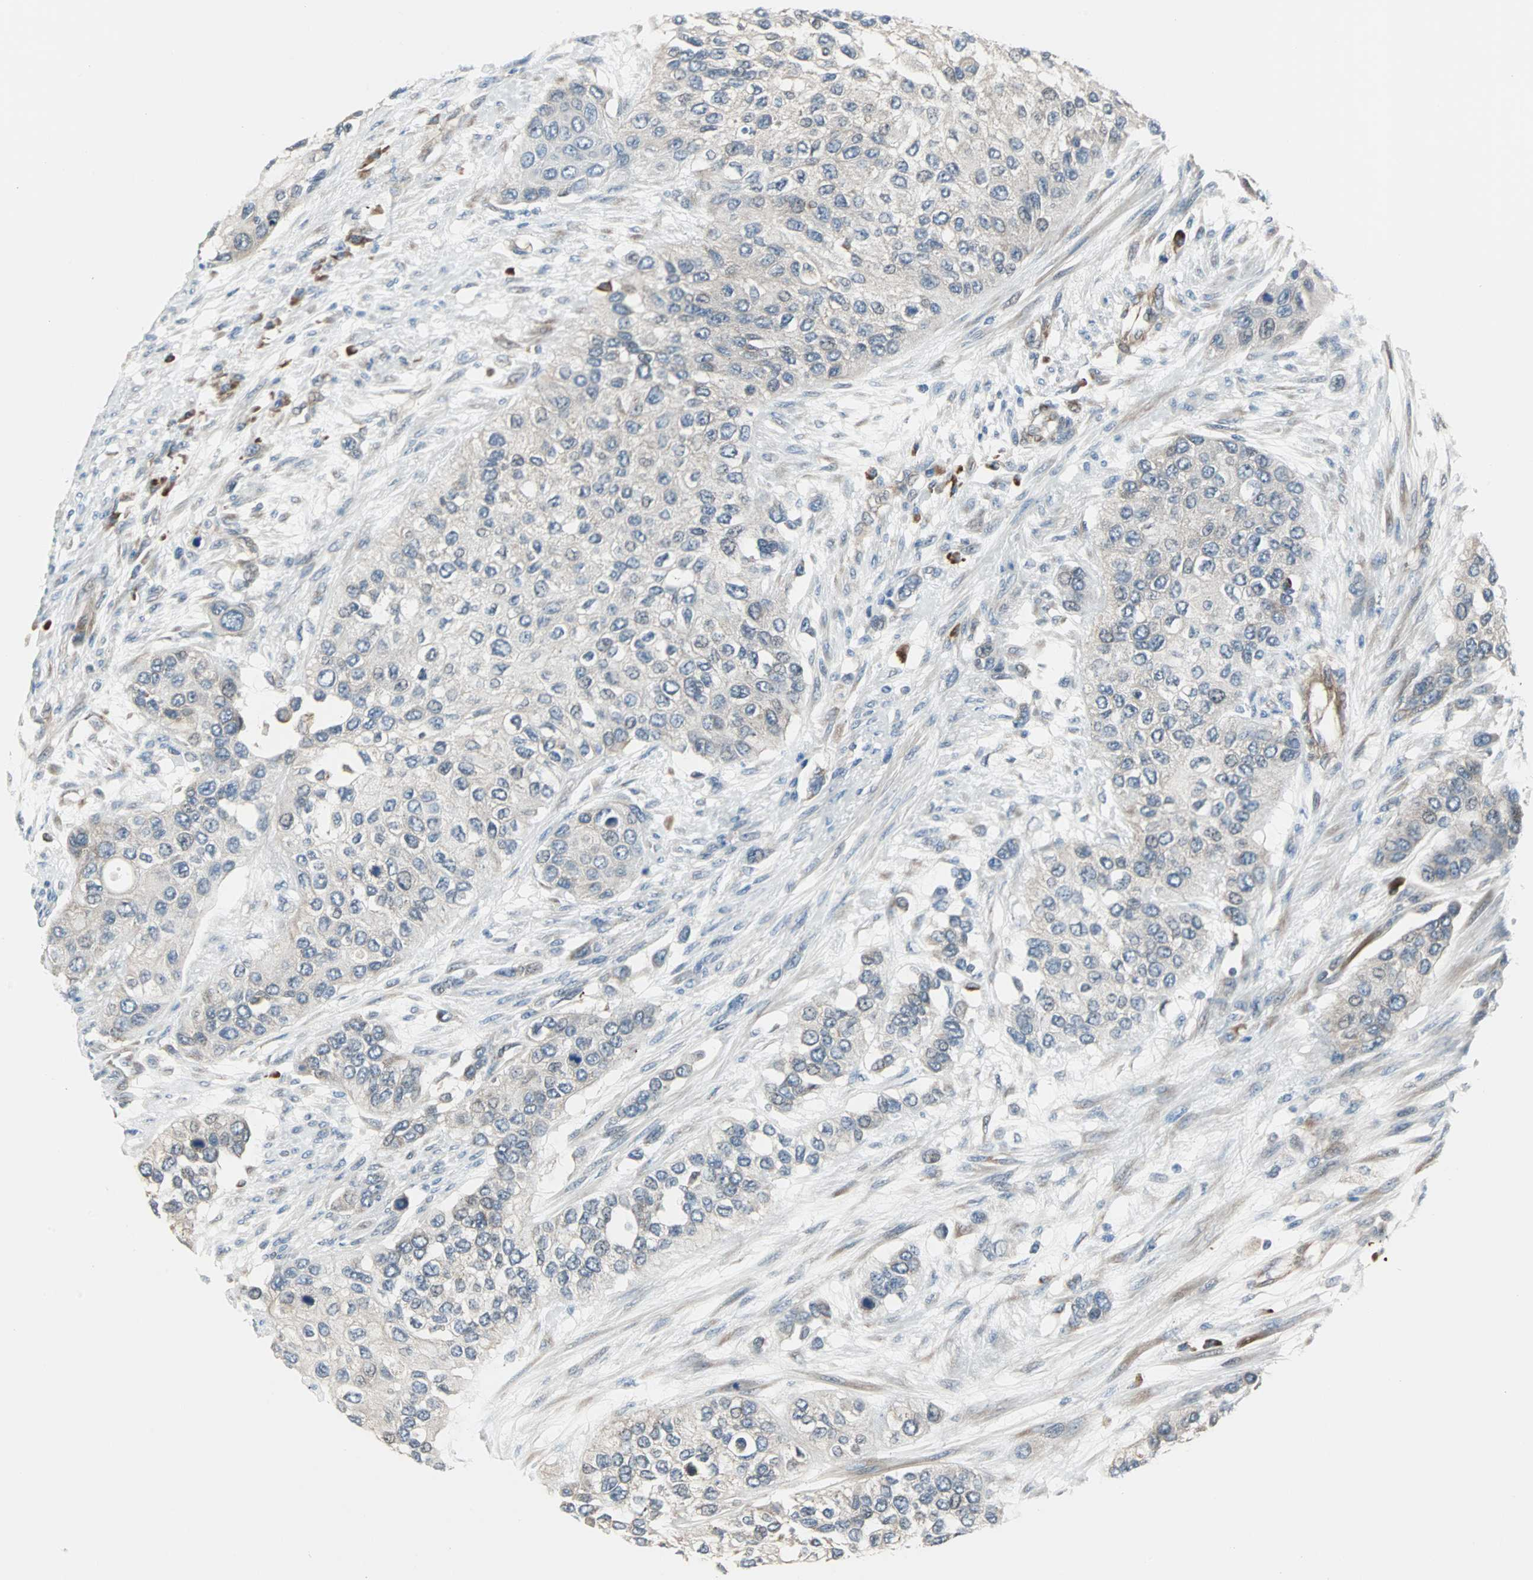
{"staining": {"intensity": "negative", "quantity": "none", "location": "none"}, "tissue": "urothelial cancer", "cell_type": "Tumor cells", "image_type": "cancer", "snomed": [{"axis": "morphology", "description": "Urothelial carcinoma, High grade"}, {"axis": "topography", "description": "Urinary bladder"}], "caption": "DAB immunohistochemical staining of high-grade urothelial carcinoma displays no significant expression in tumor cells.", "gene": "CHP1", "patient": {"sex": "female", "age": 56}}